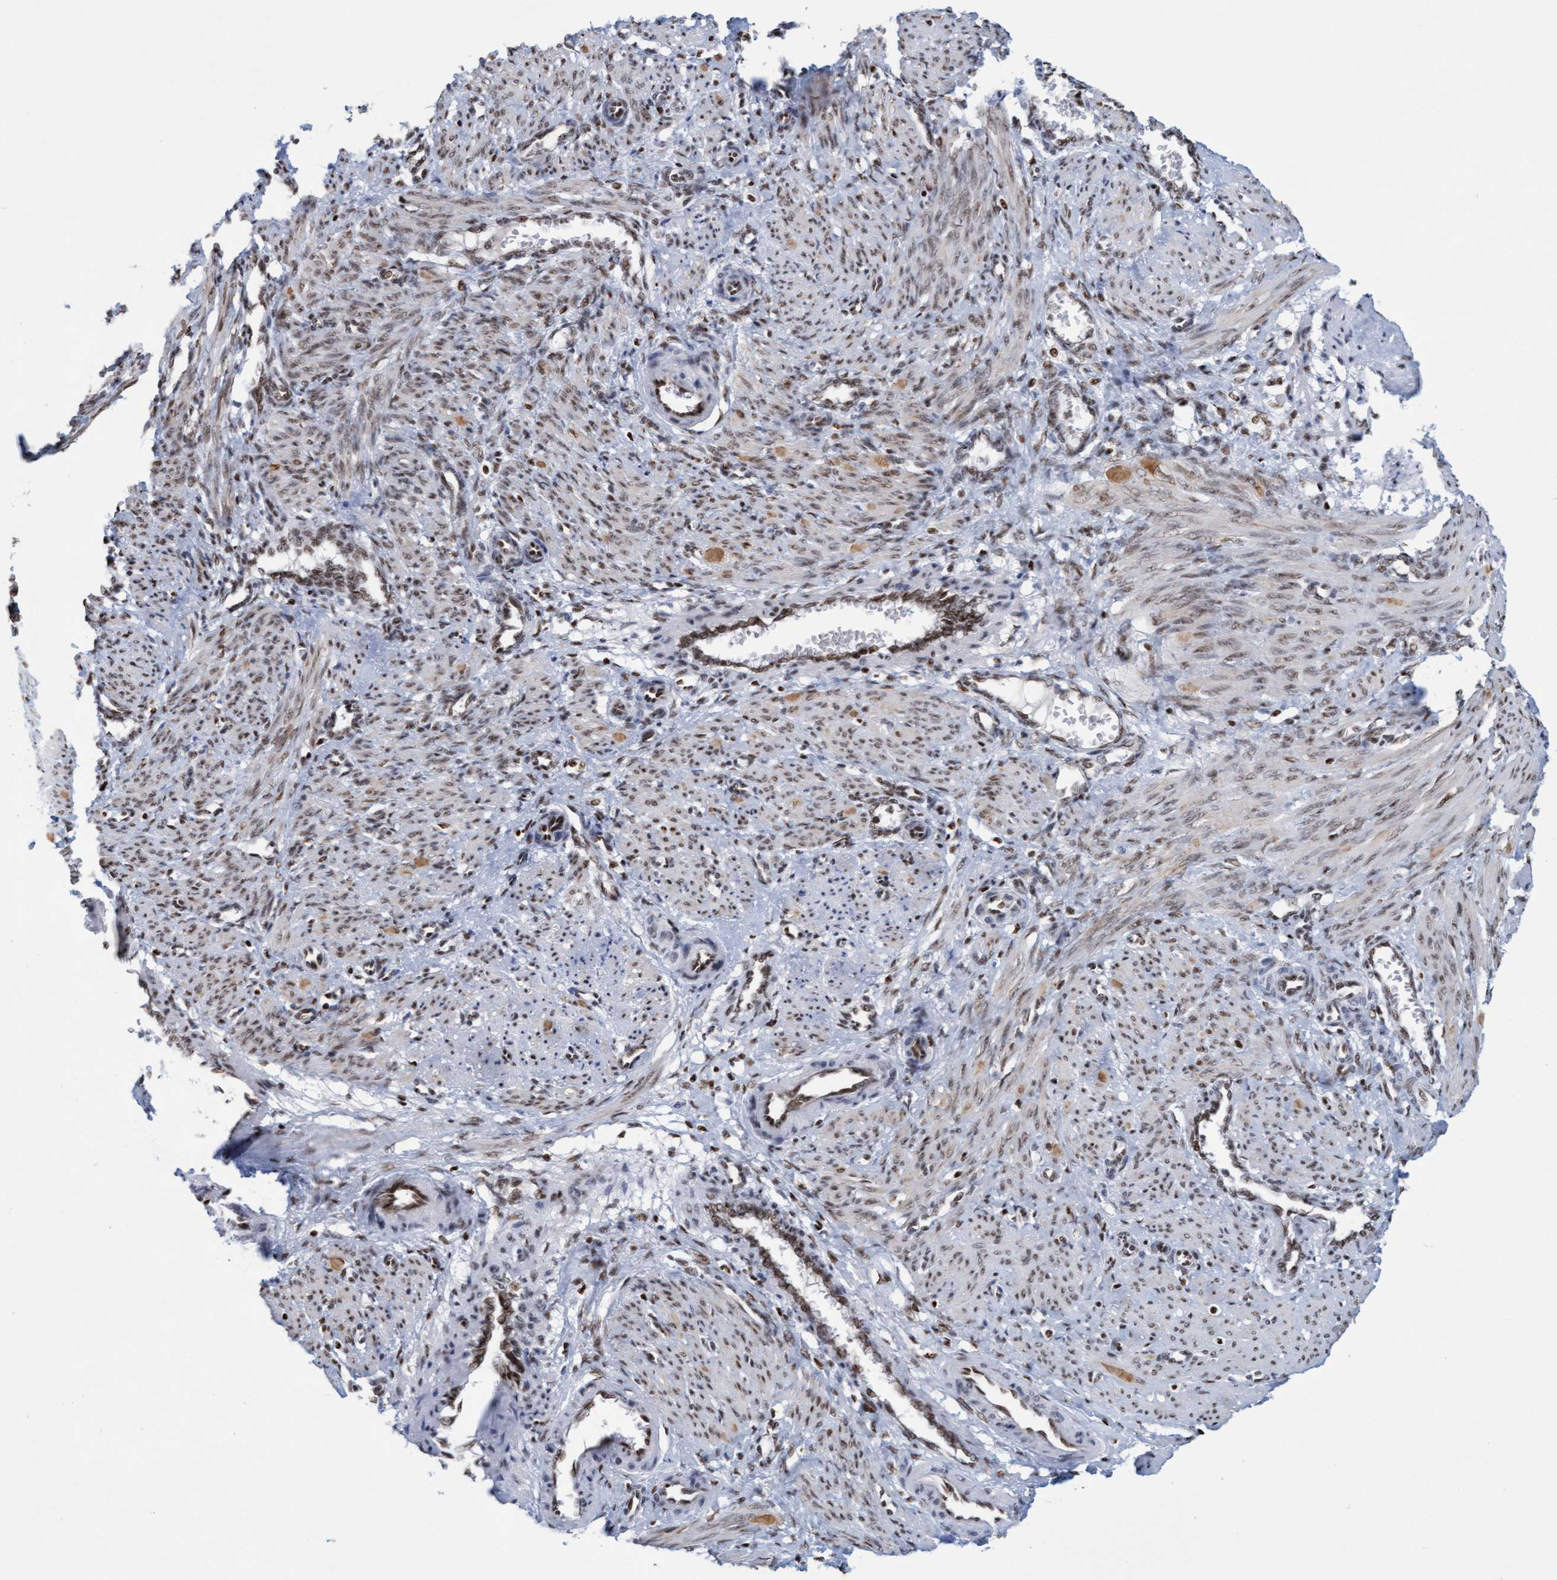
{"staining": {"intensity": "weak", "quantity": "25%-75%", "location": "nuclear"}, "tissue": "smooth muscle", "cell_type": "Smooth muscle cells", "image_type": "normal", "snomed": [{"axis": "morphology", "description": "Normal tissue, NOS"}, {"axis": "topography", "description": "Endometrium"}], "caption": "Immunohistochemical staining of normal human smooth muscle shows low levels of weak nuclear positivity in about 25%-75% of smooth muscle cells. Using DAB (3,3'-diaminobenzidine) (brown) and hematoxylin (blue) stains, captured at high magnification using brightfield microscopy.", "gene": "GLRX2", "patient": {"sex": "female", "age": 33}}